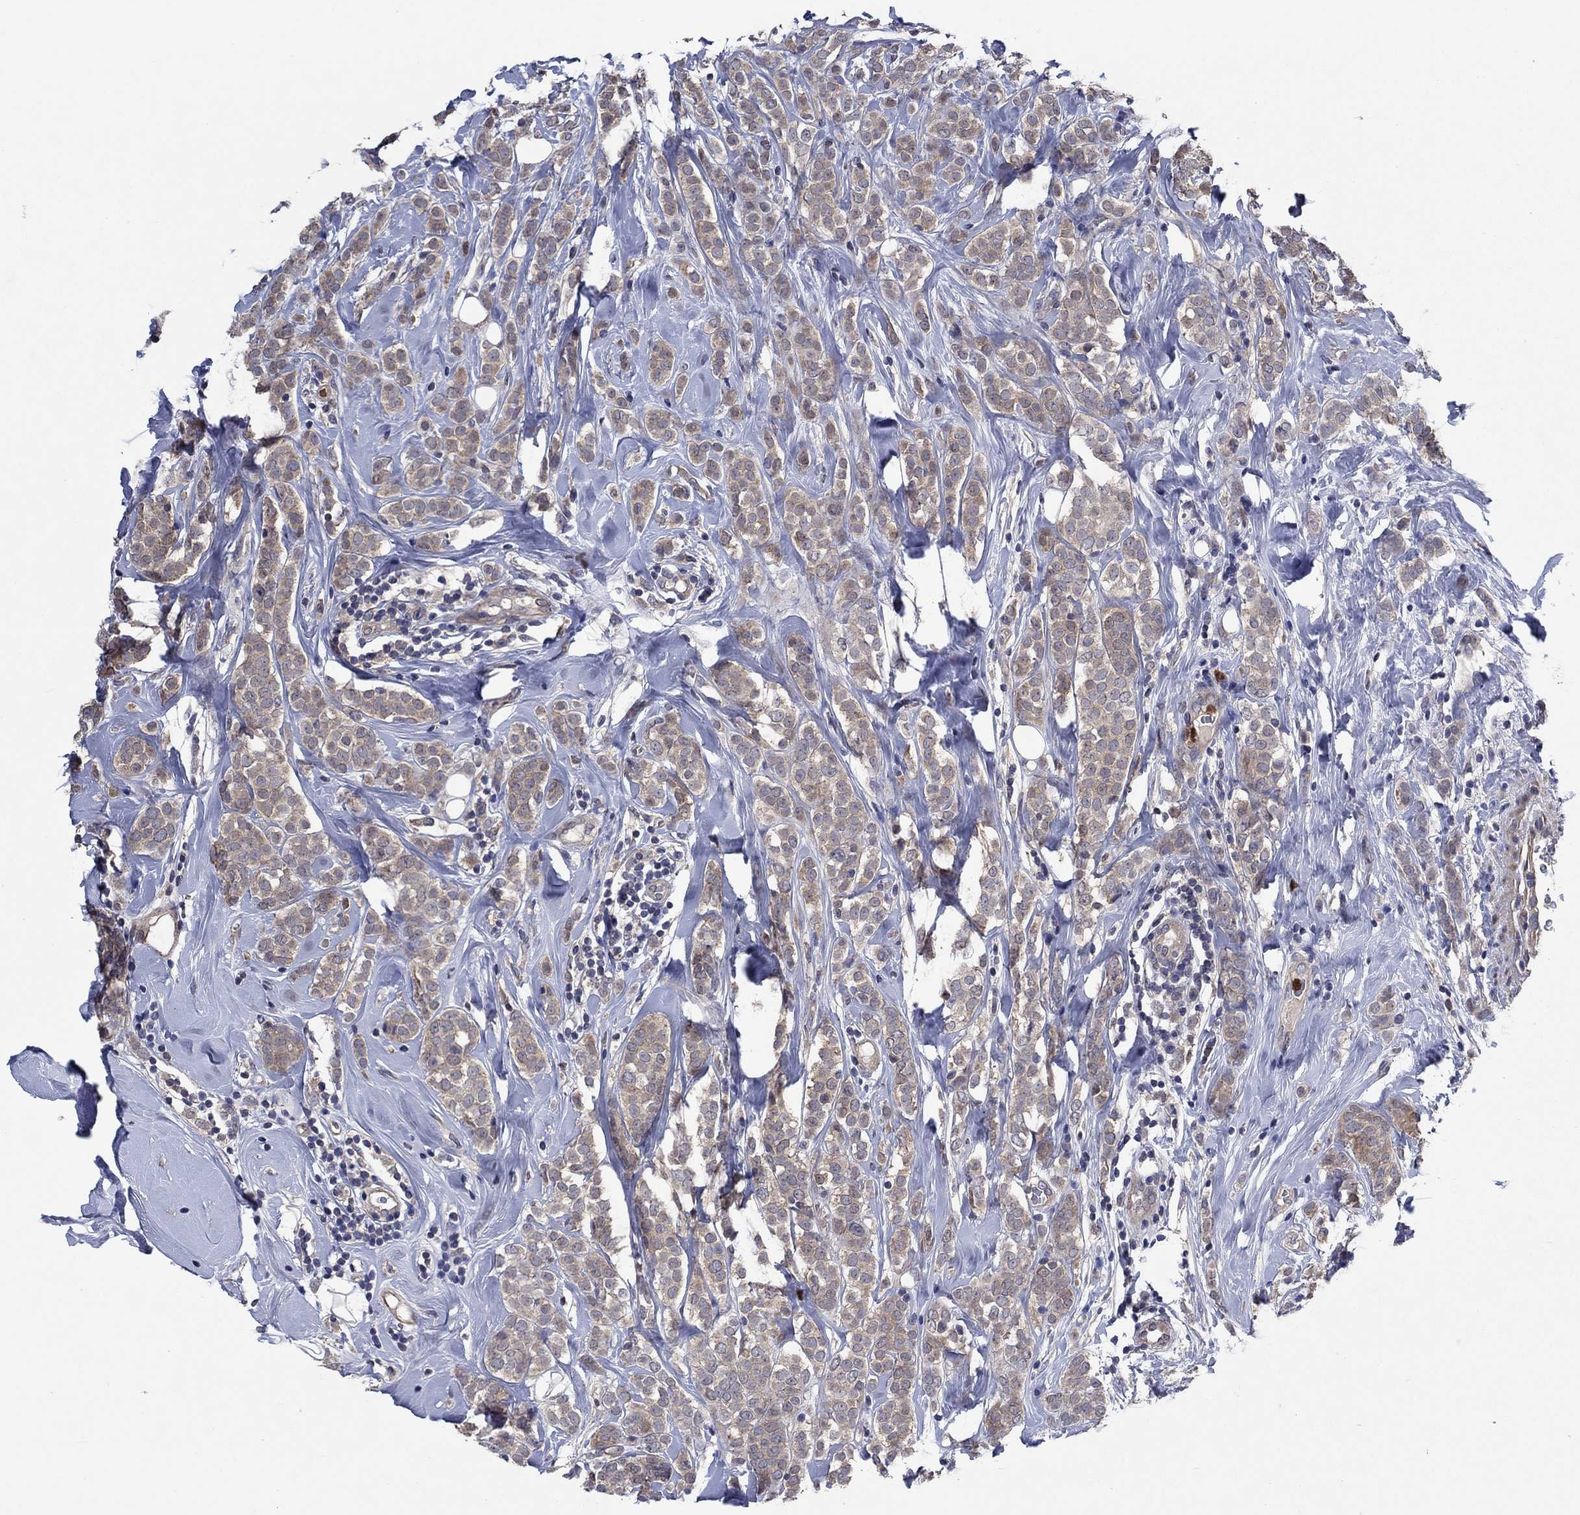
{"staining": {"intensity": "weak", "quantity": "25%-75%", "location": "cytoplasmic/membranous"}, "tissue": "breast cancer", "cell_type": "Tumor cells", "image_type": "cancer", "snomed": [{"axis": "morphology", "description": "Lobular carcinoma"}, {"axis": "topography", "description": "Breast"}], "caption": "Human breast cancer stained with a brown dye displays weak cytoplasmic/membranous positive expression in approximately 25%-75% of tumor cells.", "gene": "MSRB1", "patient": {"sex": "female", "age": 49}}